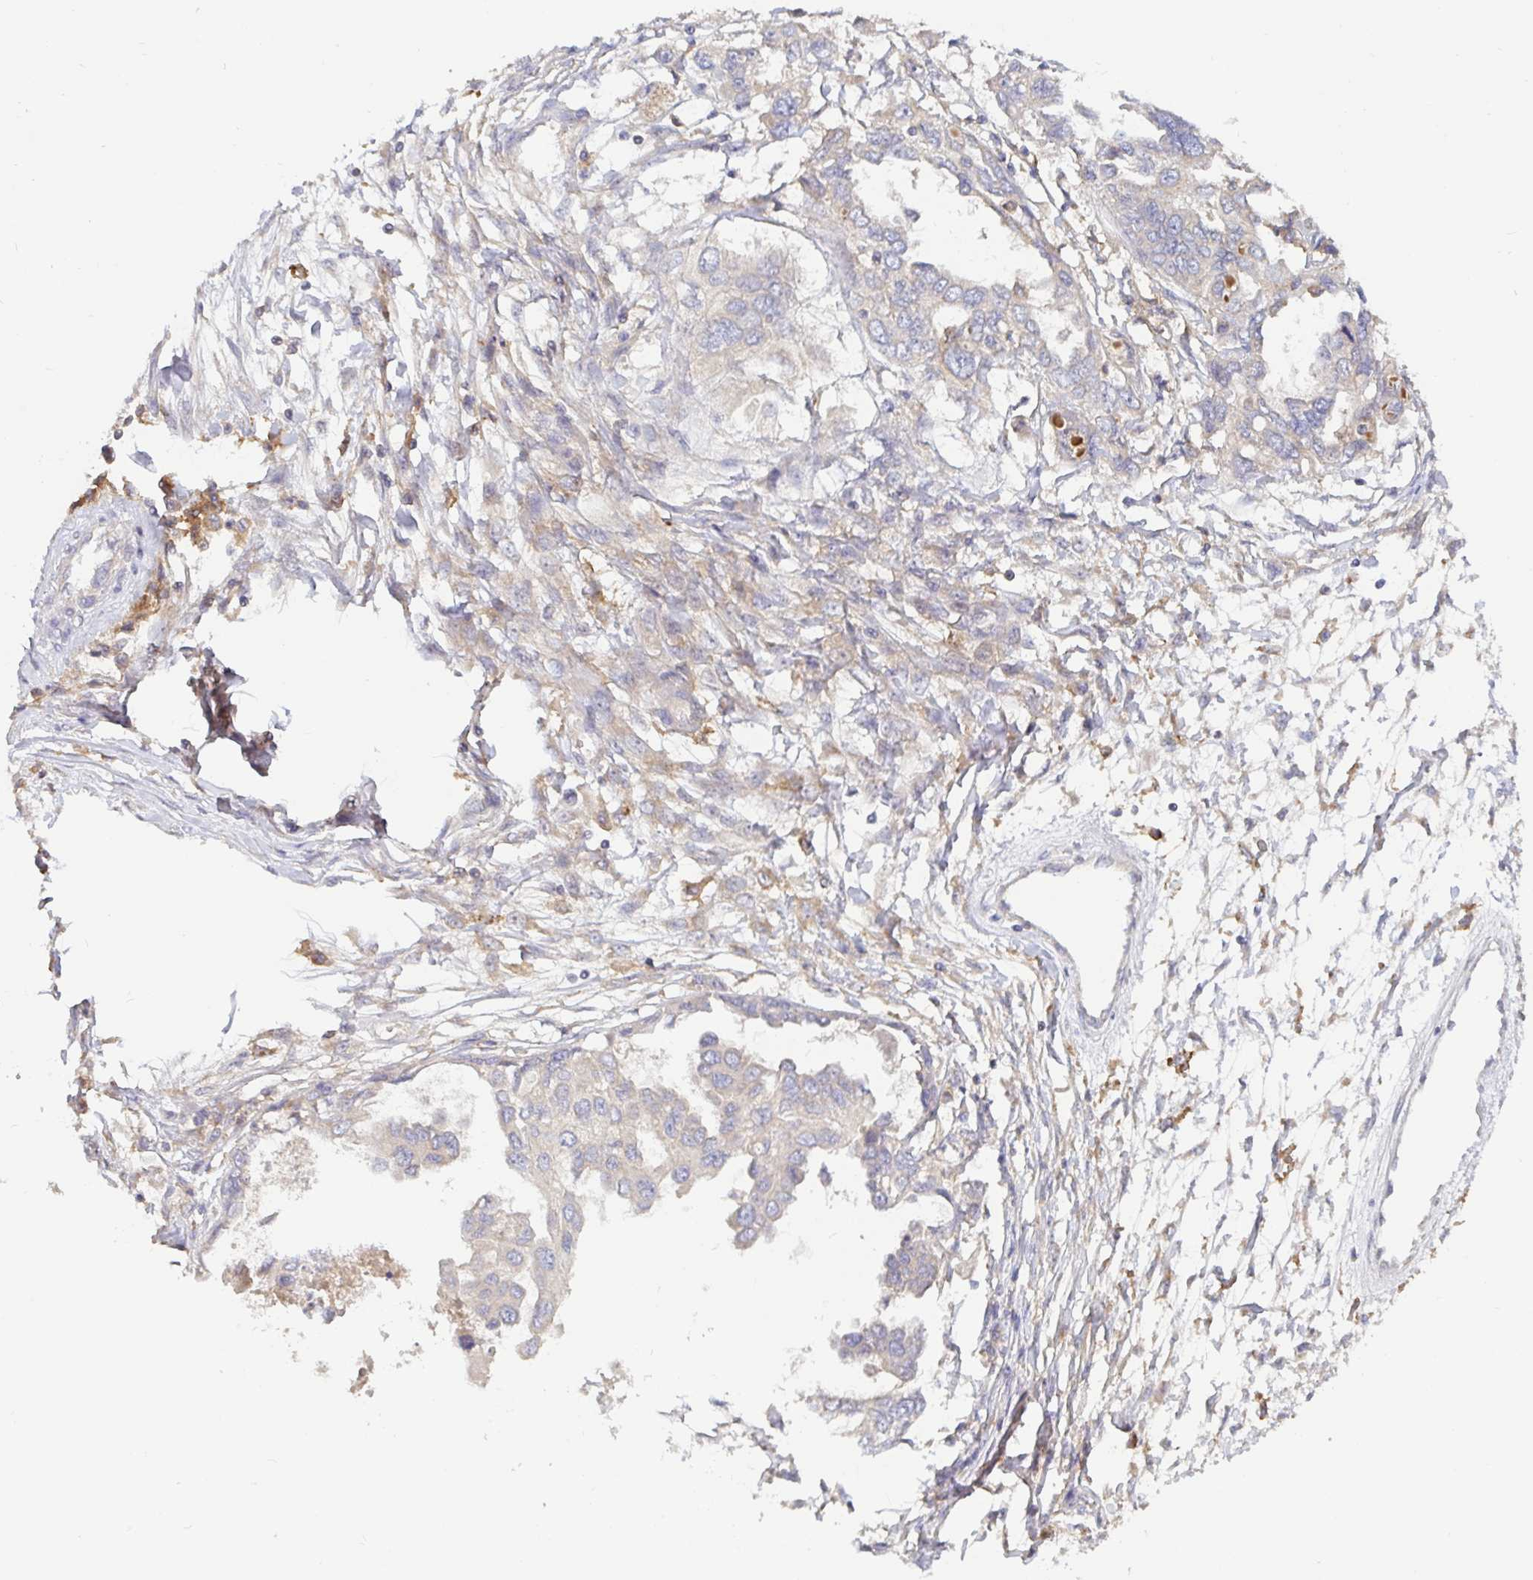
{"staining": {"intensity": "negative", "quantity": "none", "location": "none"}, "tissue": "ovarian cancer", "cell_type": "Tumor cells", "image_type": "cancer", "snomed": [{"axis": "morphology", "description": "Cystadenocarcinoma, serous, NOS"}, {"axis": "topography", "description": "Ovary"}], "caption": "Immunohistochemical staining of serous cystadenocarcinoma (ovarian) reveals no significant staining in tumor cells.", "gene": "LARP1", "patient": {"sex": "female", "age": 53}}